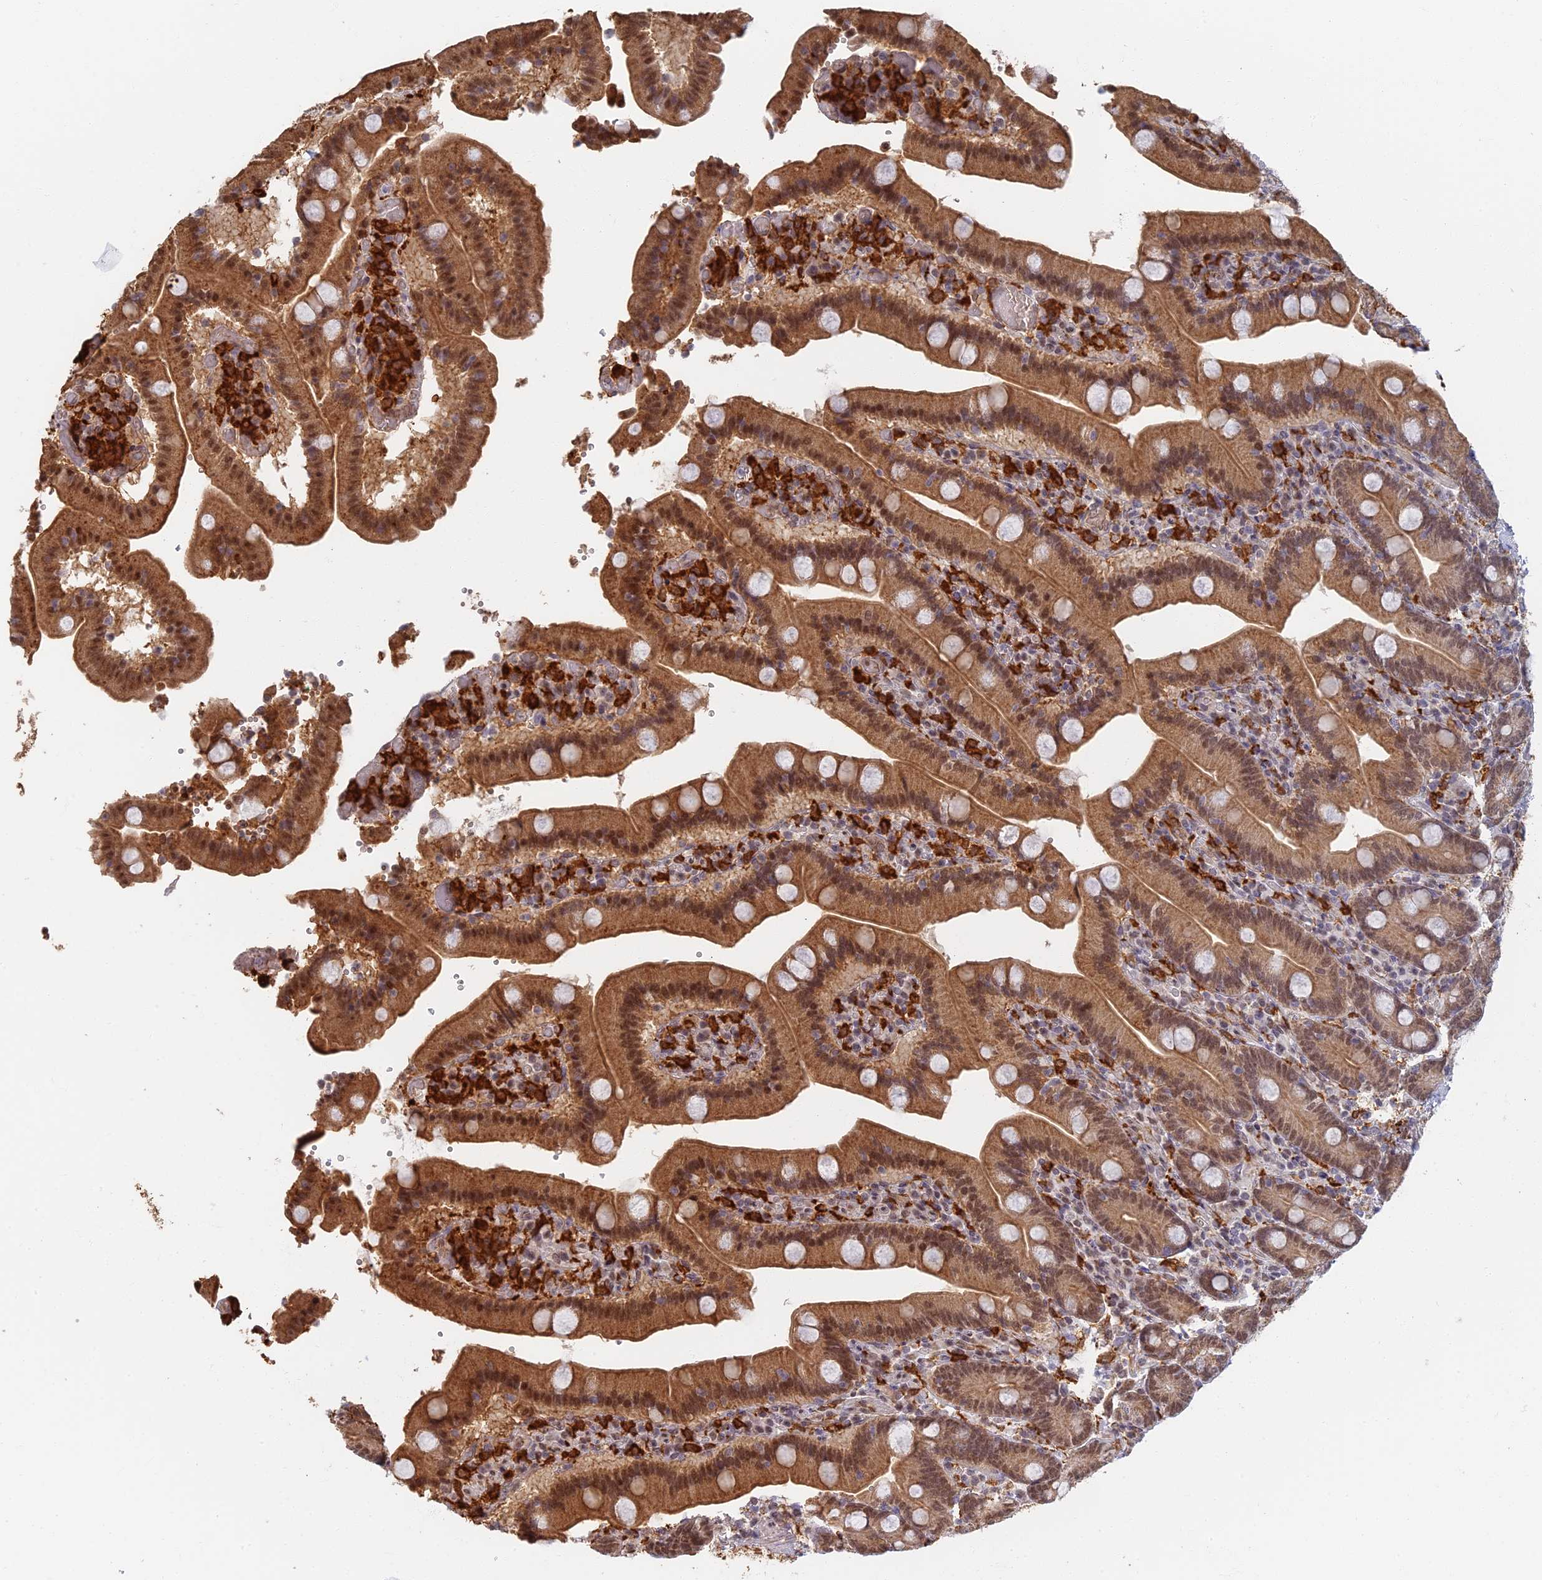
{"staining": {"intensity": "moderate", "quantity": ">75%", "location": "cytoplasmic/membranous,nuclear"}, "tissue": "duodenum", "cell_type": "Glandular cells", "image_type": "normal", "snomed": [{"axis": "morphology", "description": "Normal tissue, NOS"}, {"axis": "topography", "description": "Duodenum"}], "caption": "Immunohistochemistry (IHC) photomicrograph of benign duodenum: human duodenum stained using immunohistochemistry (IHC) exhibits medium levels of moderate protein expression localized specifically in the cytoplasmic/membranous,nuclear of glandular cells, appearing as a cytoplasmic/membranous,nuclear brown color.", "gene": "GPATCH1", "patient": {"sex": "female", "age": 62}}